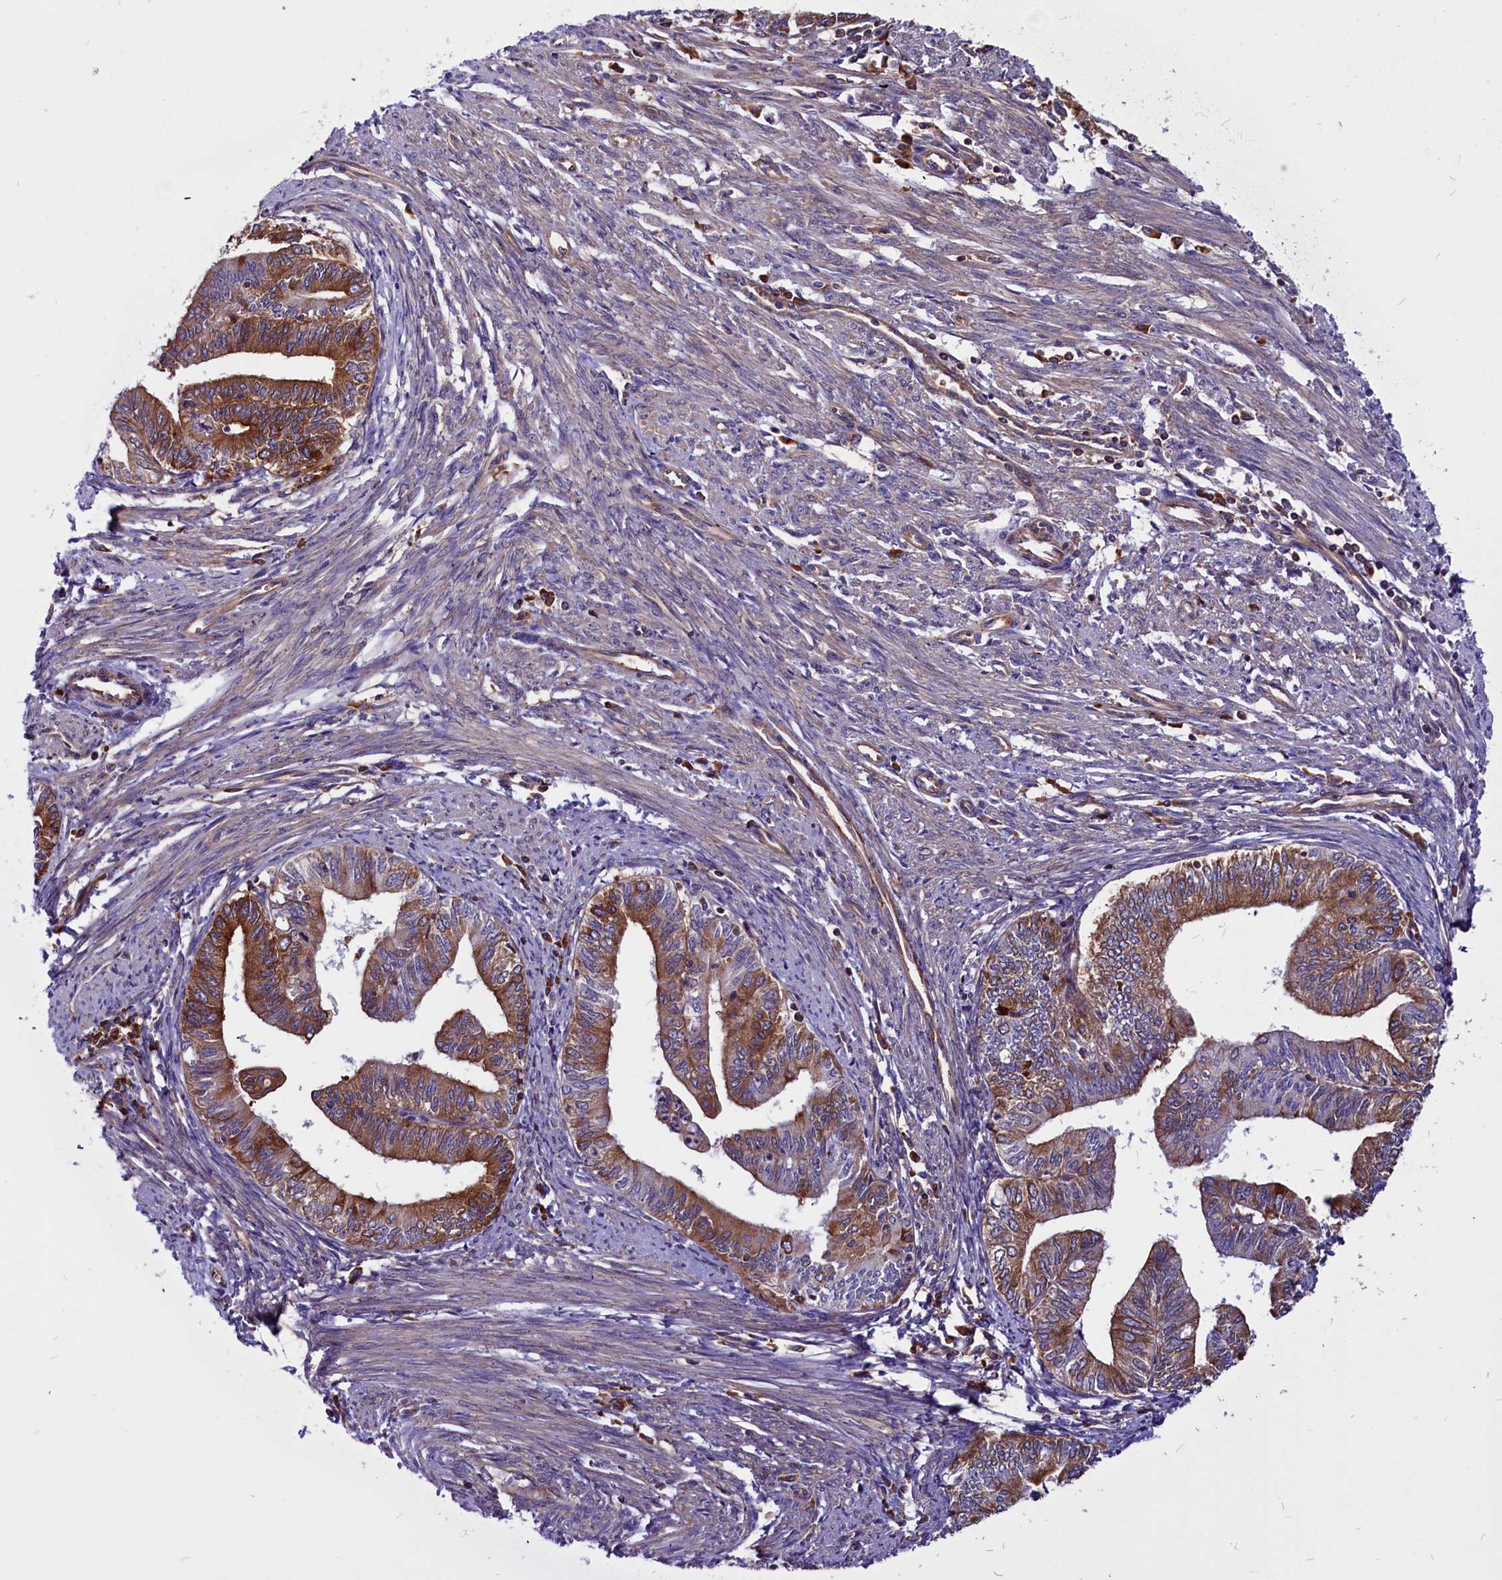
{"staining": {"intensity": "moderate", "quantity": "25%-75%", "location": "cytoplasmic/membranous"}, "tissue": "endometrial cancer", "cell_type": "Tumor cells", "image_type": "cancer", "snomed": [{"axis": "morphology", "description": "Adenocarcinoma, NOS"}, {"axis": "topography", "description": "Endometrium"}], "caption": "Immunohistochemical staining of human endometrial adenocarcinoma demonstrates moderate cytoplasmic/membranous protein staining in about 25%-75% of tumor cells.", "gene": "EIF3G", "patient": {"sex": "female", "age": 66}}